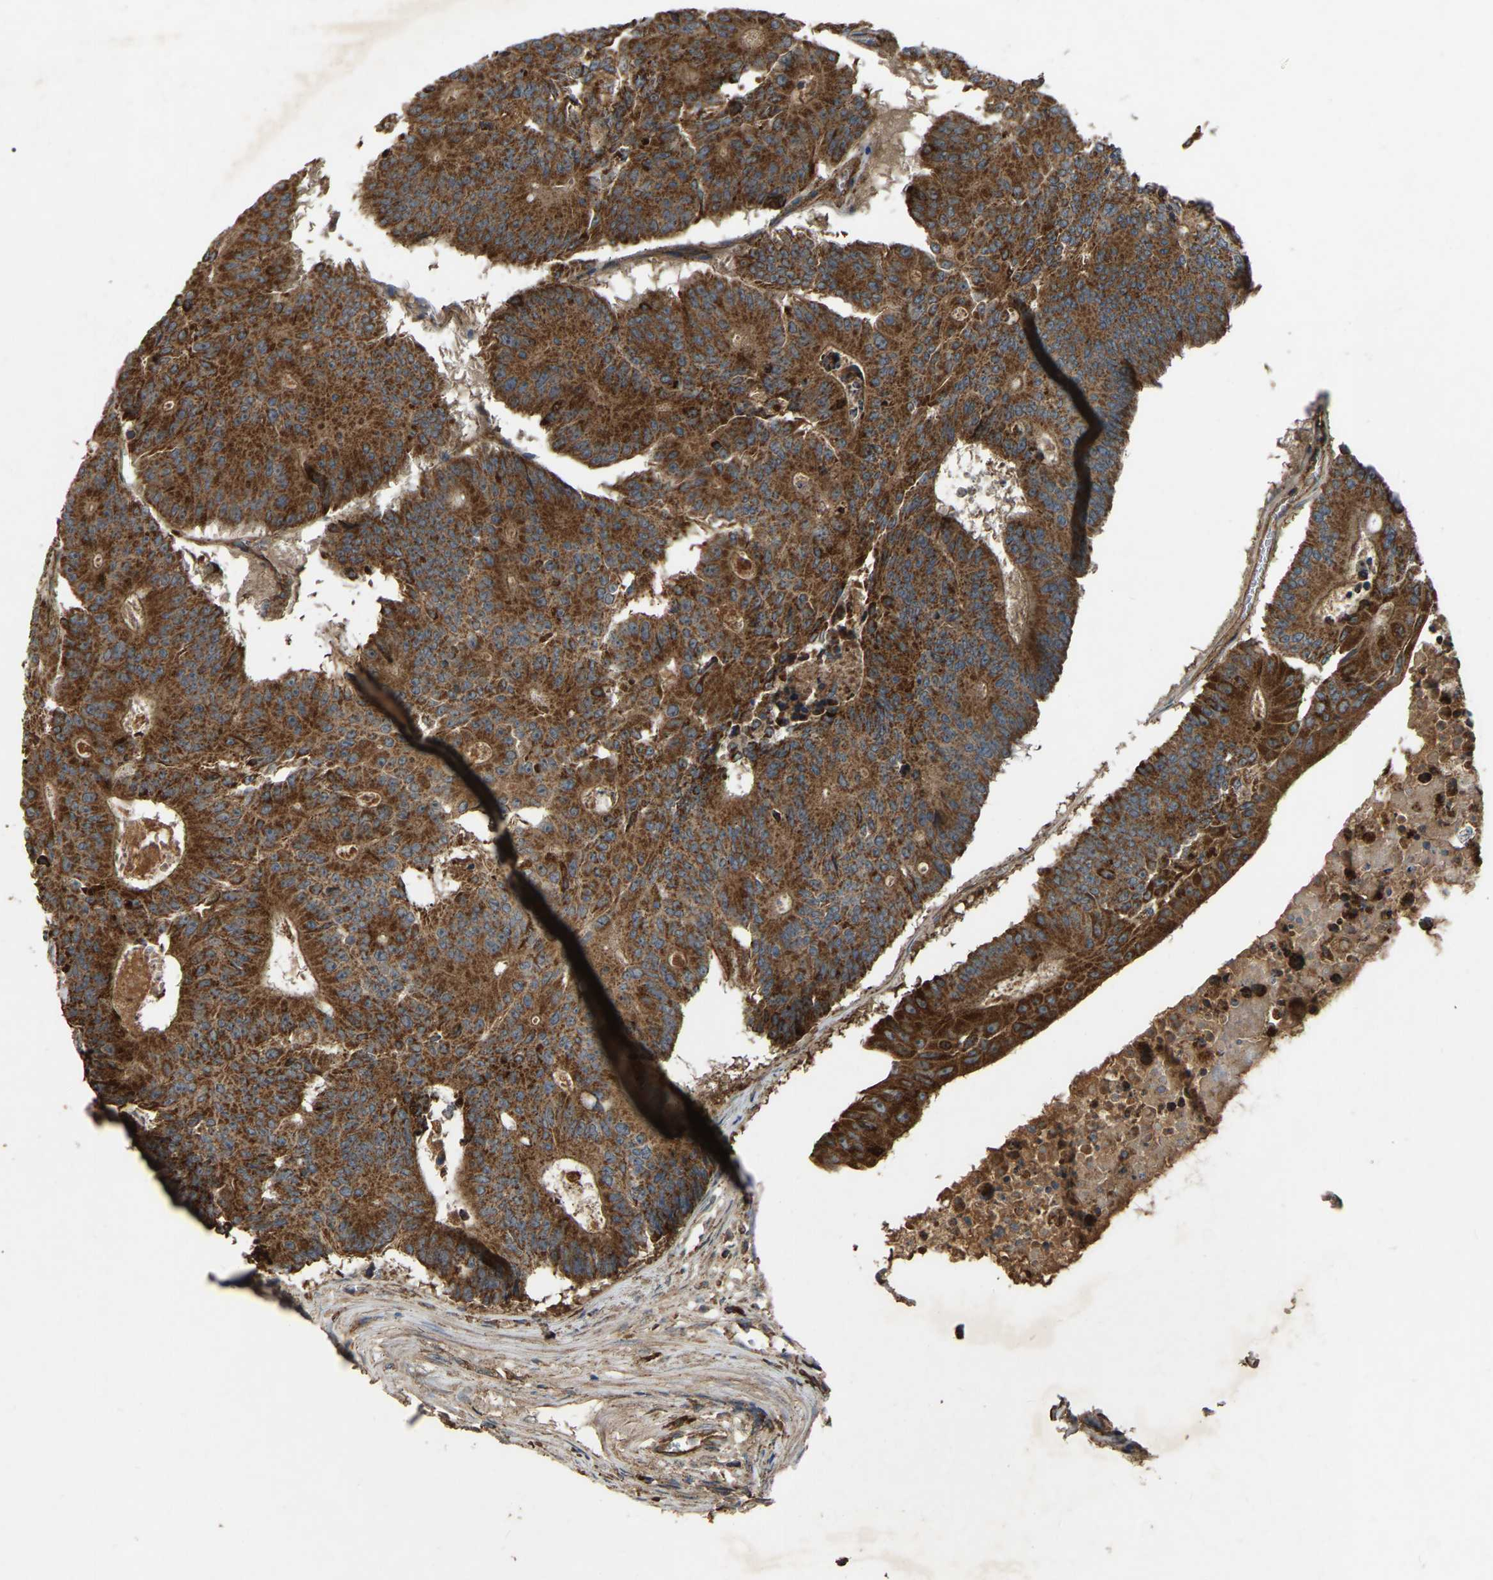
{"staining": {"intensity": "strong", "quantity": ">75%", "location": "cytoplasmic/membranous"}, "tissue": "colorectal cancer", "cell_type": "Tumor cells", "image_type": "cancer", "snomed": [{"axis": "morphology", "description": "Adenocarcinoma, NOS"}, {"axis": "topography", "description": "Colon"}], "caption": "IHC histopathology image of neoplastic tissue: human colorectal cancer stained using IHC displays high levels of strong protein expression localized specifically in the cytoplasmic/membranous of tumor cells, appearing as a cytoplasmic/membranous brown color.", "gene": "SAMD9L", "patient": {"sex": "male", "age": 87}}